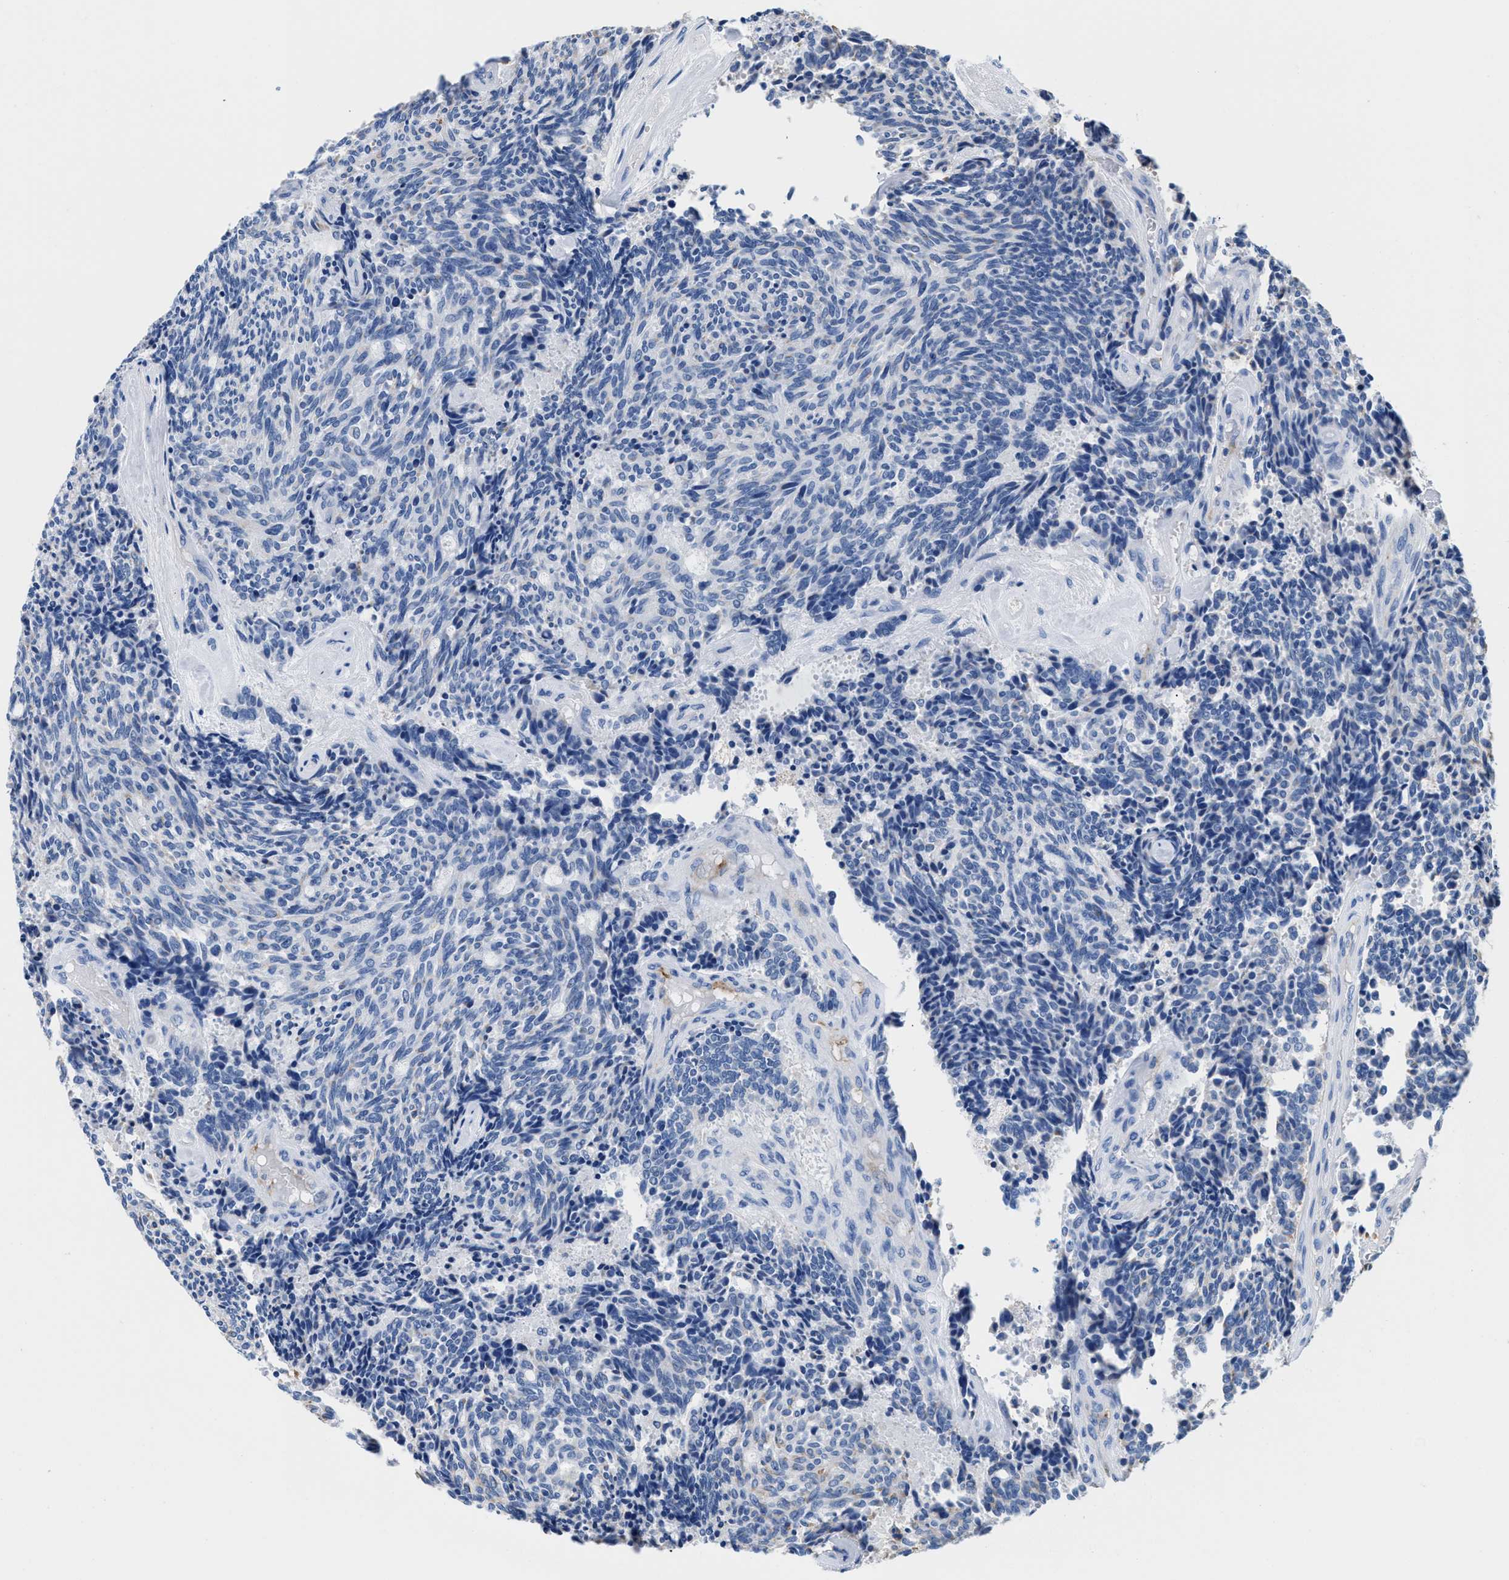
{"staining": {"intensity": "negative", "quantity": "none", "location": "none"}, "tissue": "carcinoid", "cell_type": "Tumor cells", "image_type": "cancer", "snomed": [{"axis": "morphology", "description": "Carcinoid, malignant, NOS"}, {"axis": "topography", "description": "Pancreas"}], "caption": "DAB immunohistochemical staining of malignant carcinoid exhibits no significant positivity in tumor cells.", "gene": "SLFN13", "patient": {"sex": "female", "age": 54}}